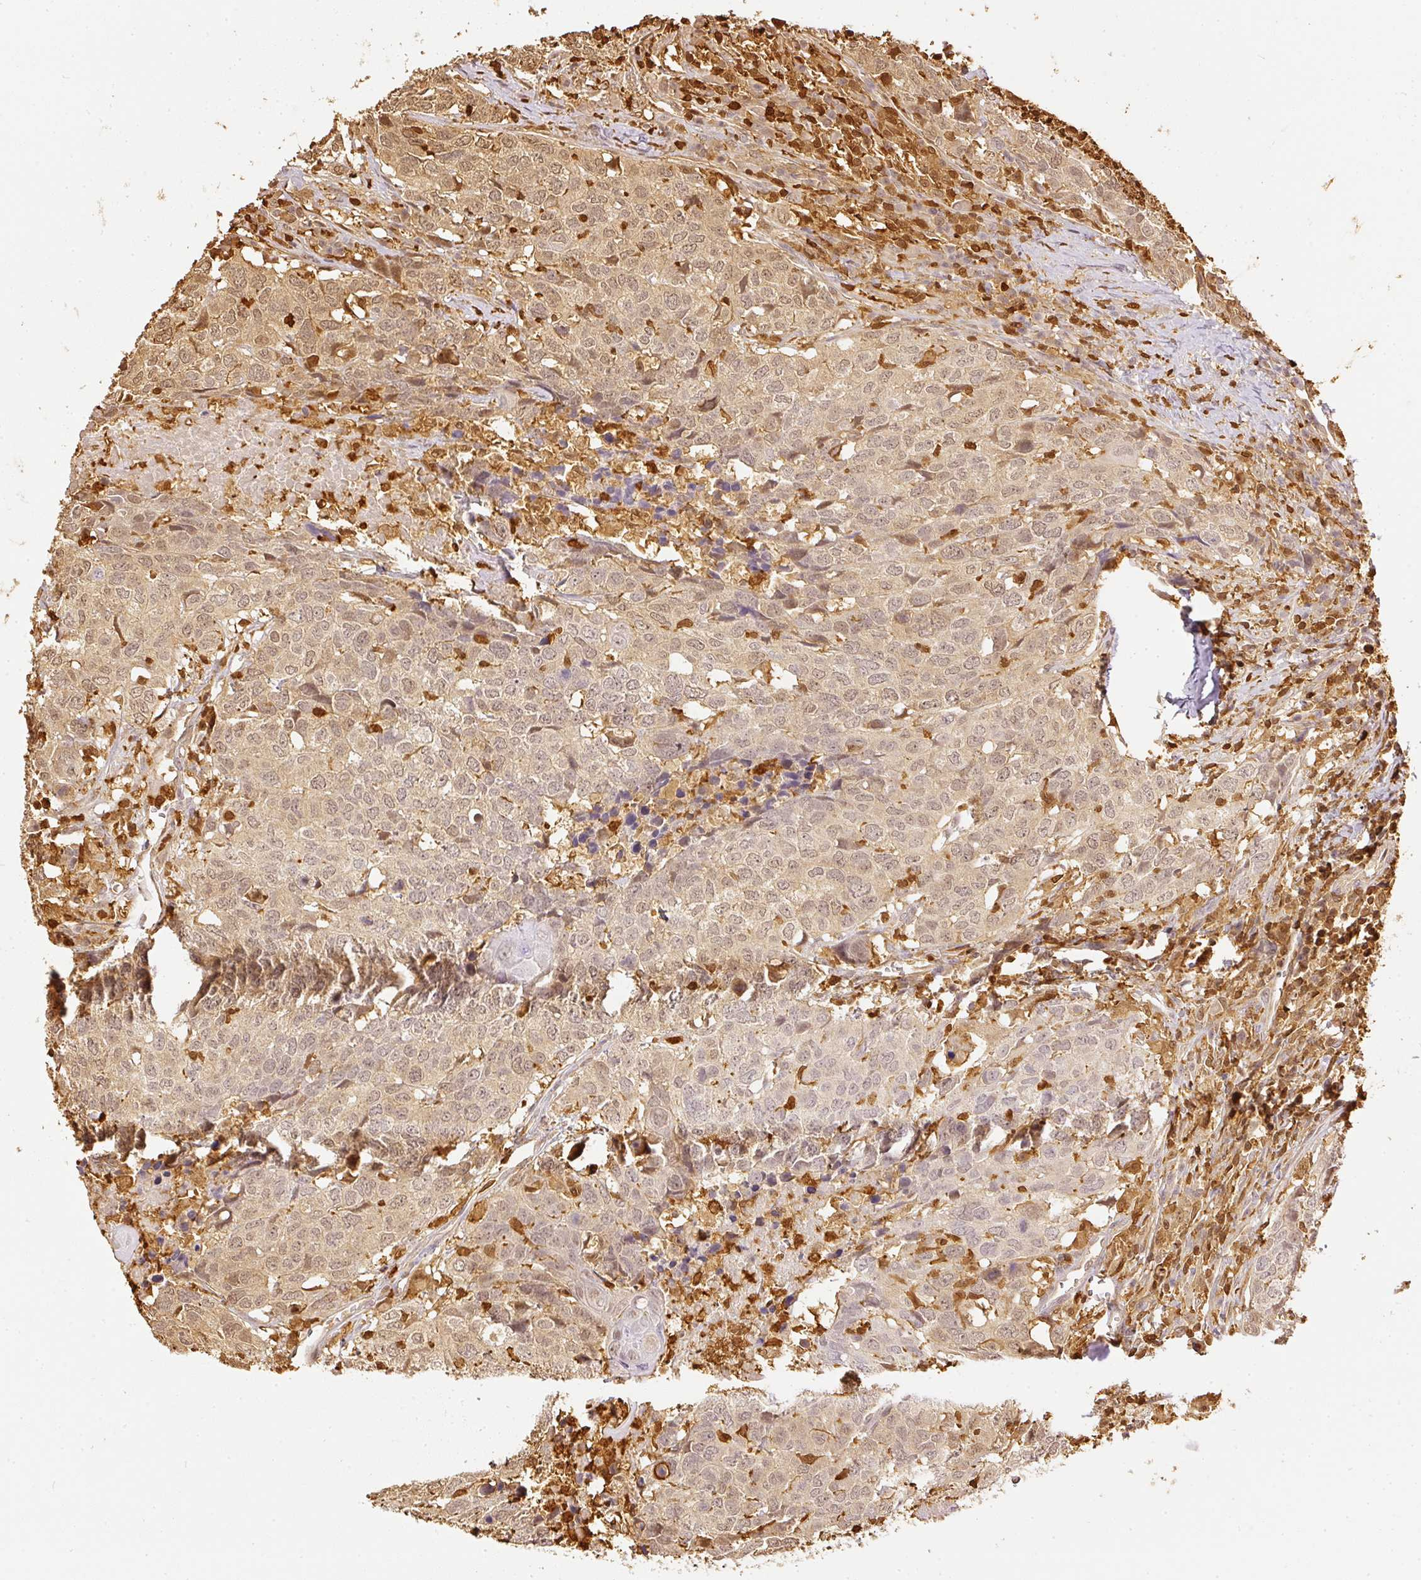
{"staining": {"intensity": "weak", "quantity": ">75%", "location": "cytoplasmic/membranous,nuclear"}, "tissue": "head and neck cancer", "cell_type": "Tumor cells", "image_type": "cancer", "snomed": [{"axis": "morphology", "description": "Normal tissue, NOS"}, {"axis": "morphology", "description": "Squamous cell carcinoma, NOS"}, {"axis": "topography", "description": "Skeletal muscle"}, {"axis": "topography", "description": "Vascular tissue"}, {"axis": "topography", "description": "Peripheral nerve tissue"}, {"axis": "topography", "description": "Head-Neck"}], "caption": "Human squamous cell carcinoma (head and neck) stained for a protein (brown) reveals weak cytoplasmic/membranous and nuclear positive positivity in approximately >75% of tumor cells.", "gene": "PFN1", "patient": {"sex": "male", "age": 66}}